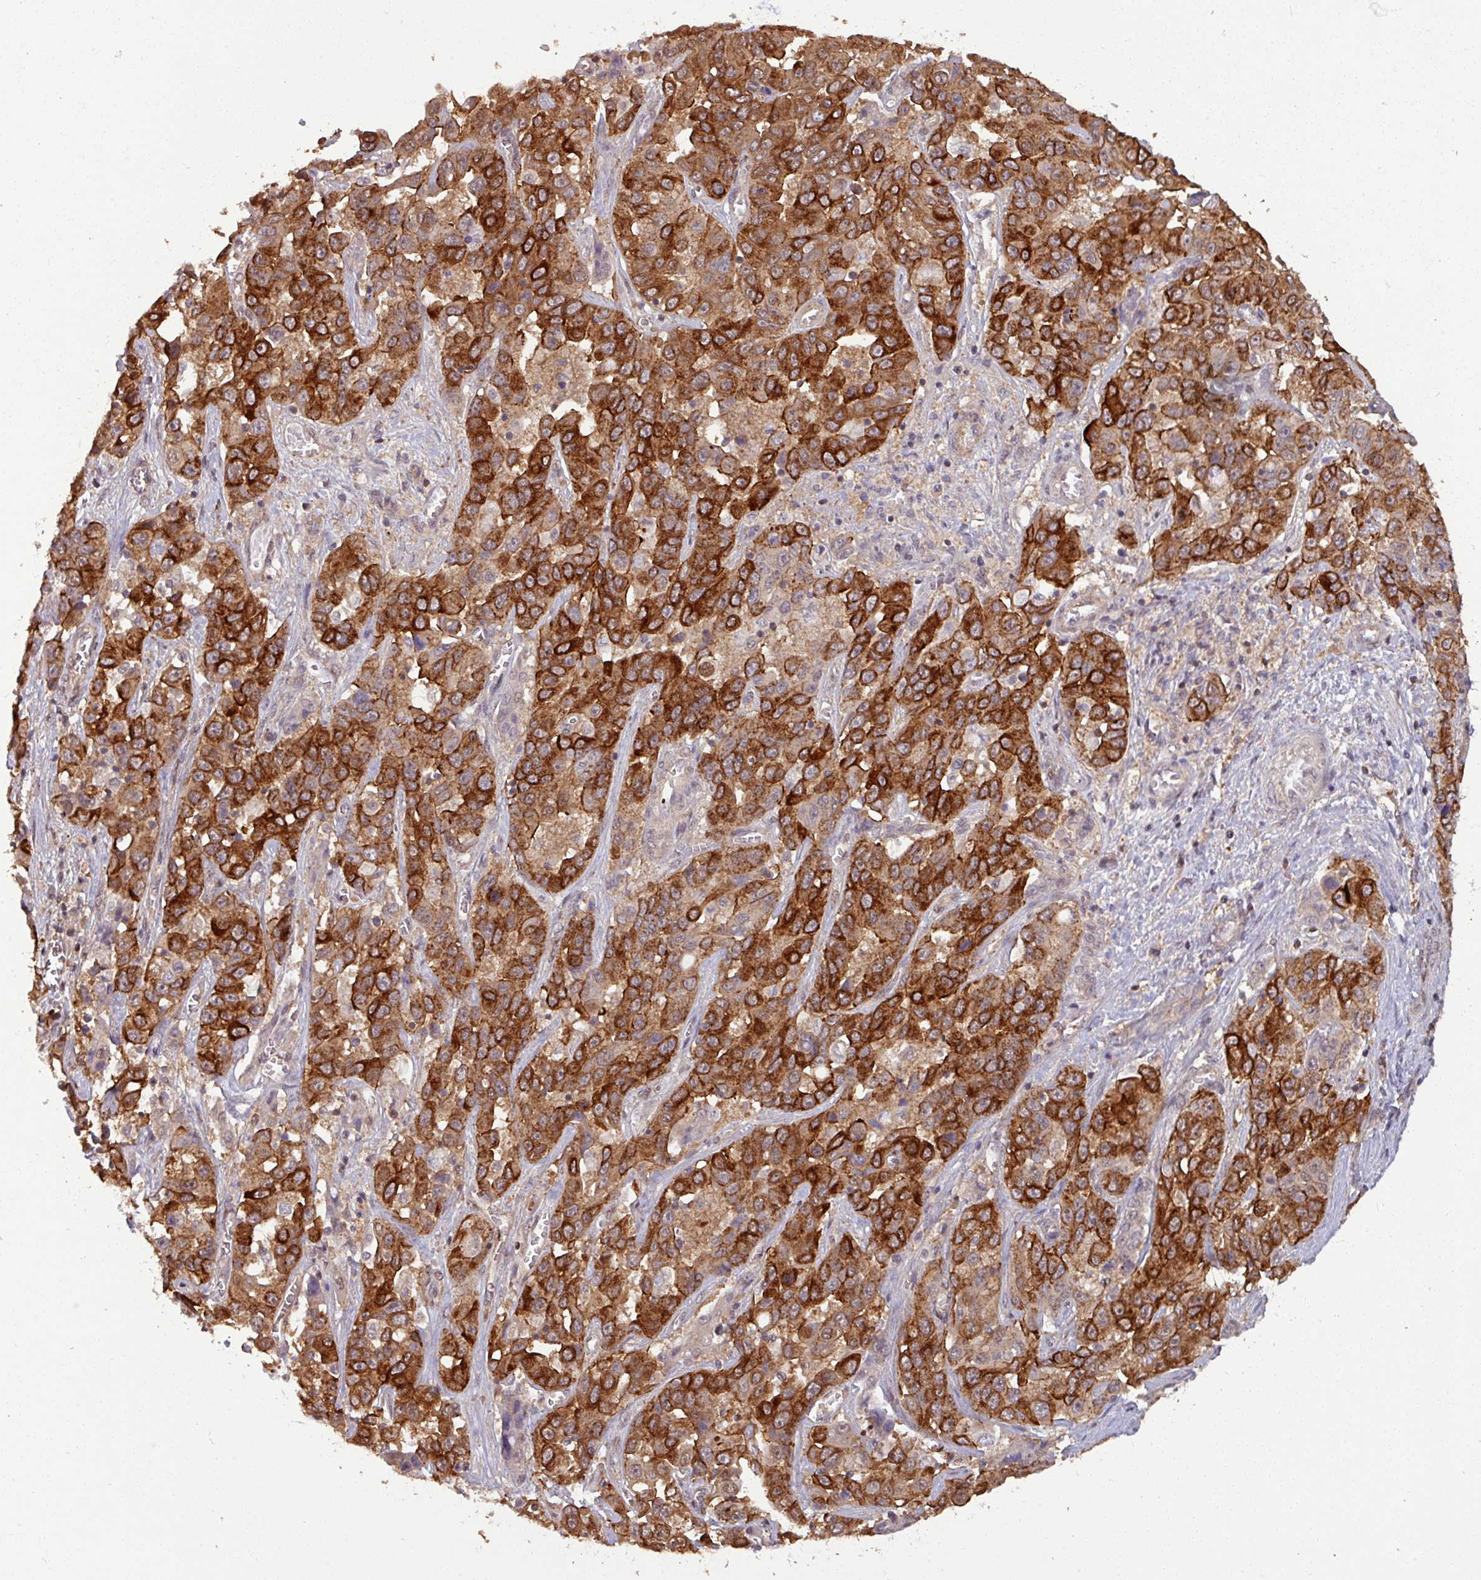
{"staining": {"intensity": "strong", "quantity": ">75%", "location": "cytoplasmic/membranous"}, "tissue": "liver cancer", "cell_type": "Tumor cells", "image_type": "cancer", "snomed": [{"axis": "morphology", "description": "Cholangiocarcinoma"}, {"axis": "topography", "description": "Liver"}], "caption": "Liver cancer (cholangiocarcinoma) tissue demonstrates strong cytoplasmic/membranous positivity in approximately >75% of tumor cells, visualized by immunohistochemistry.", "gene": "TUSC3", "patient": {"sex": "female", "age": 52}}